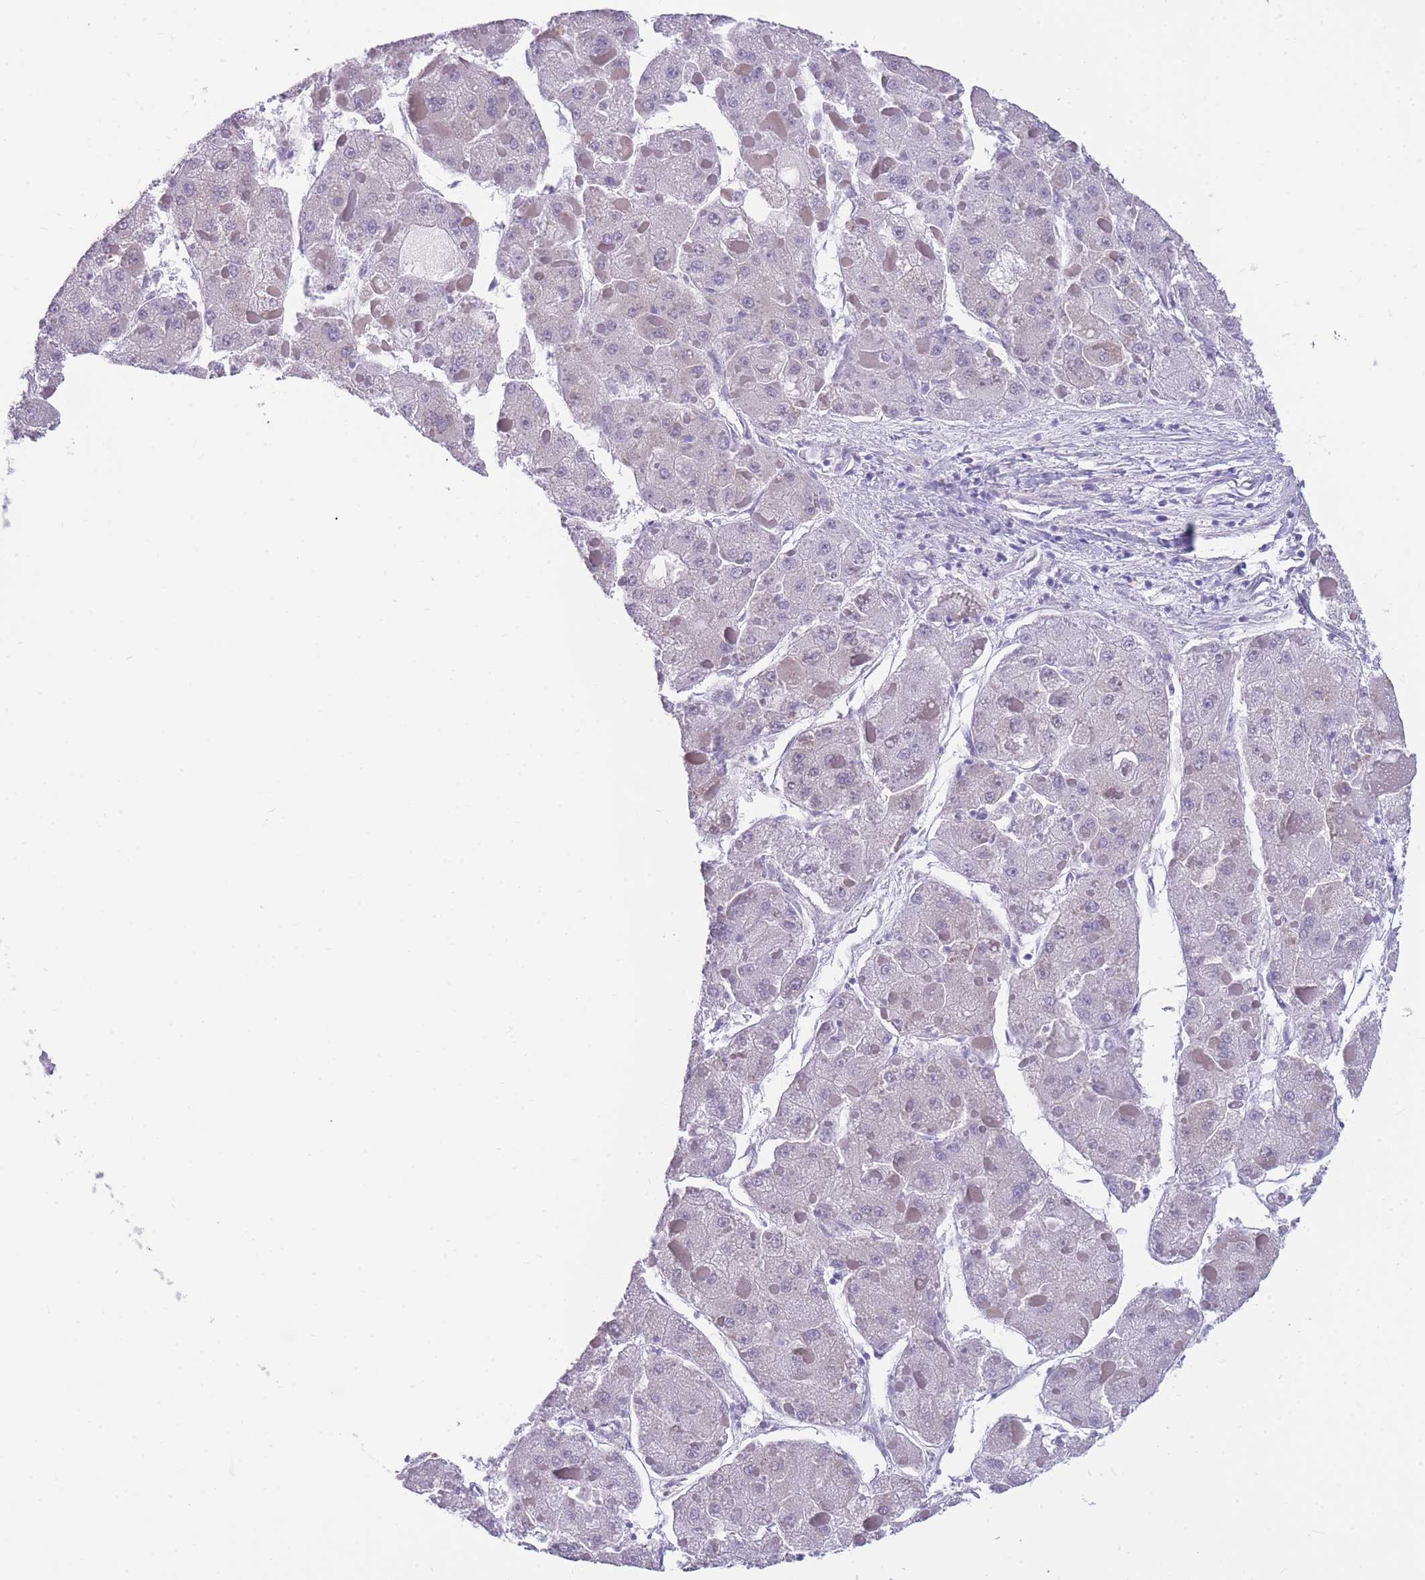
{"staining": {"intensity": "negative", "quantity": "none", "location": "none"}, "tissue": "liver cancer", "cell_type": "Tumor cells", "image_type": "cancer", "snomed": [{"axis": "morphology", "description": "Carcinoma, Hepatocellular, NOS"}, {"axis": "topography", "description": "Liver"}], "caption": "A photomicrograph of human hepatocellular carcinoma (liver) is negative for staining in tumor cells.", "gene": "ZNF662", "patient": {"sex": "female", "age": 73}}